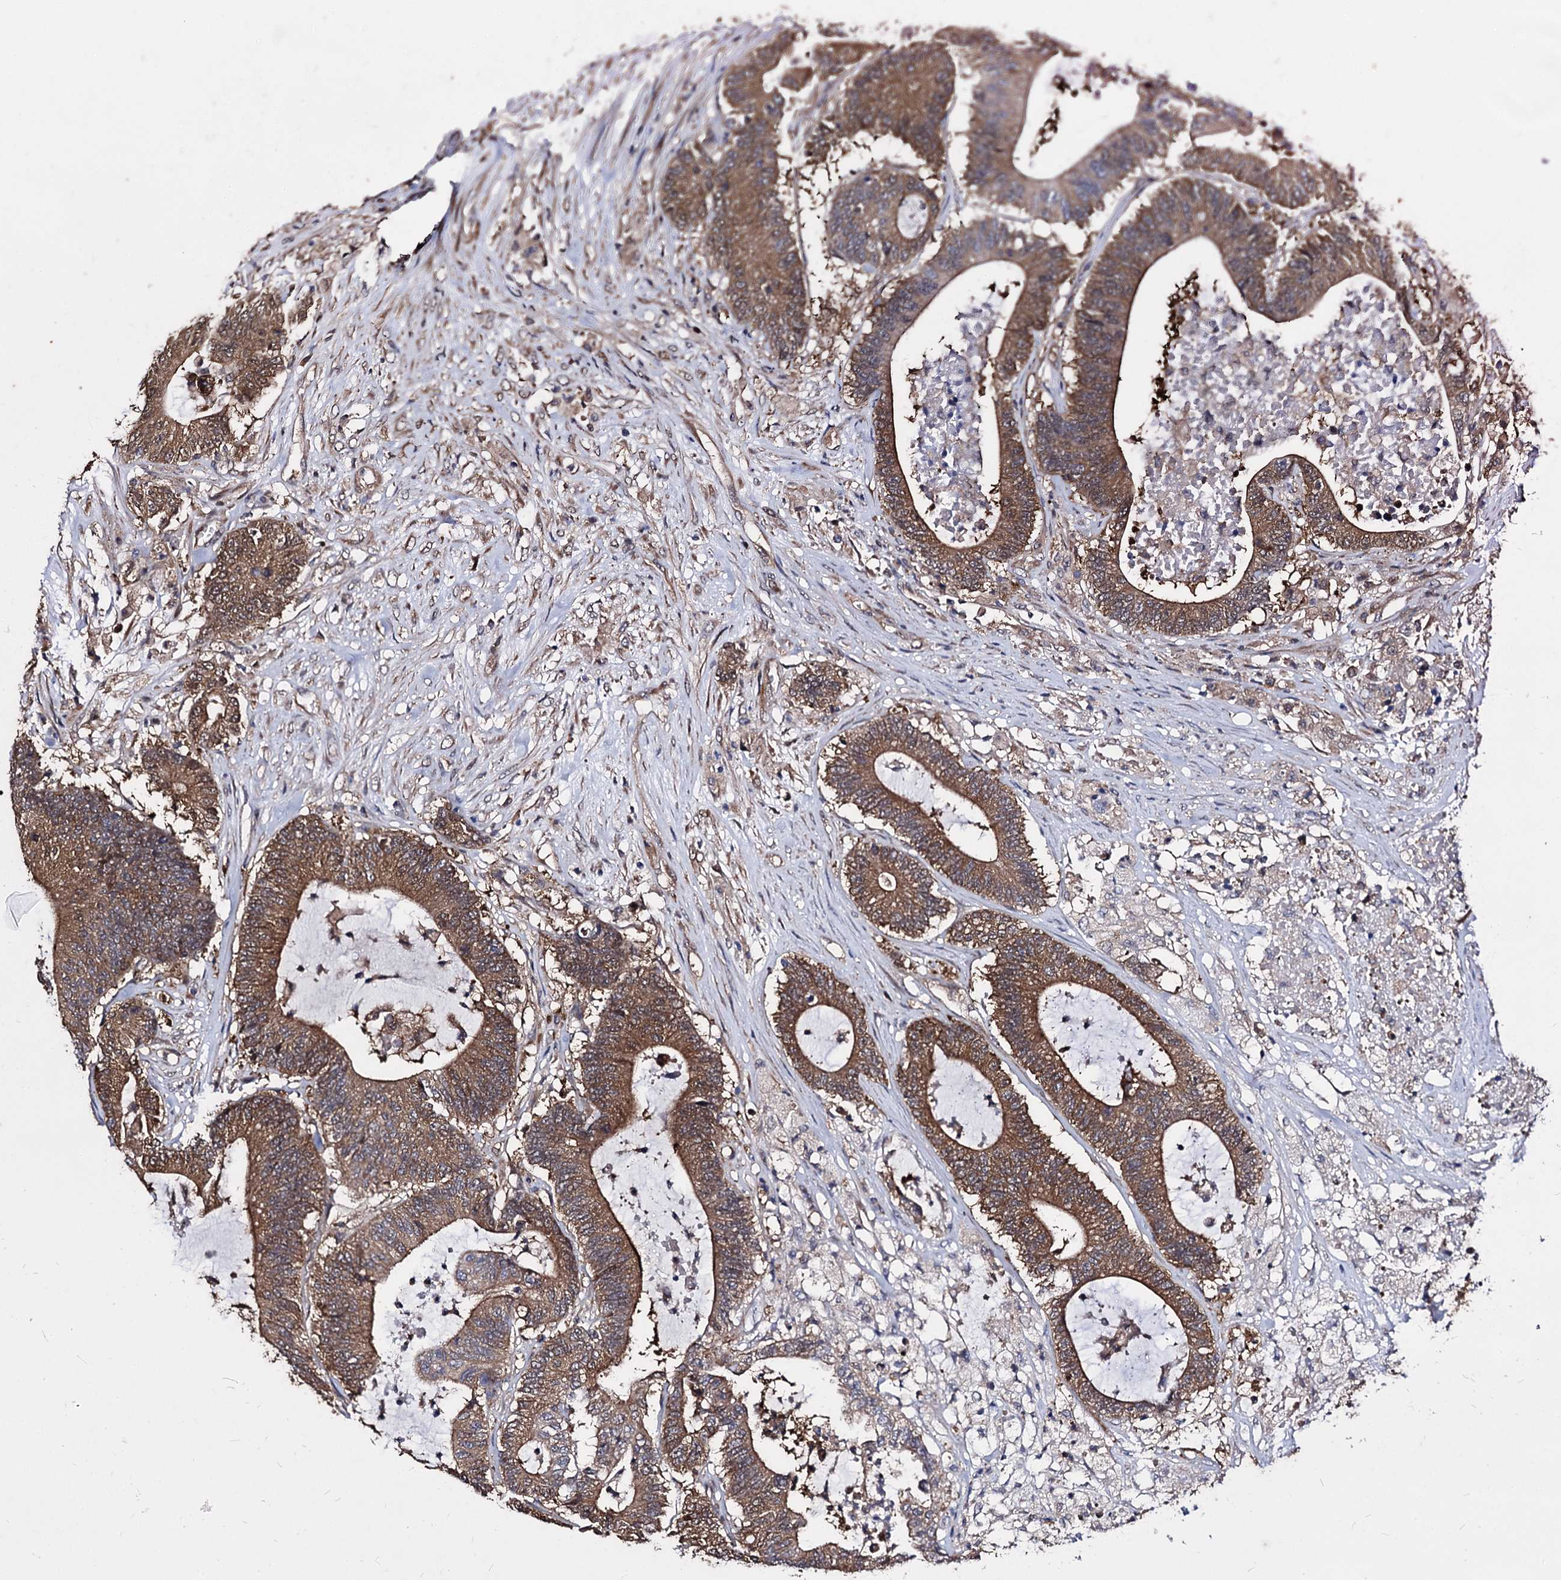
{"staining": {"intensity": "moderate", "quantity": ">75%", "location": "cytoplasmic/membranous"}, "tissue": "colorectal cancer", "cell_type": "Tumor cells", "image_type": "cancer", "snomed": [{"axis": "morphology", "description": "Adenocarcinoma, NOS"}, {"axis": "topography", "description": "Colon"}], "caption": "High-magnification brightfield microscopy of colorectal cancer stained with DAB (3,3'-diaminobenzidine) (brown) and counterstained with hematoxylin (blue). tumor cells exhibit moderate cytoplasmic/membranous expression is appreciated in approximately>75% of cells.", "gene": "NME1", "patient": {"sex": "female", "age": 84}}